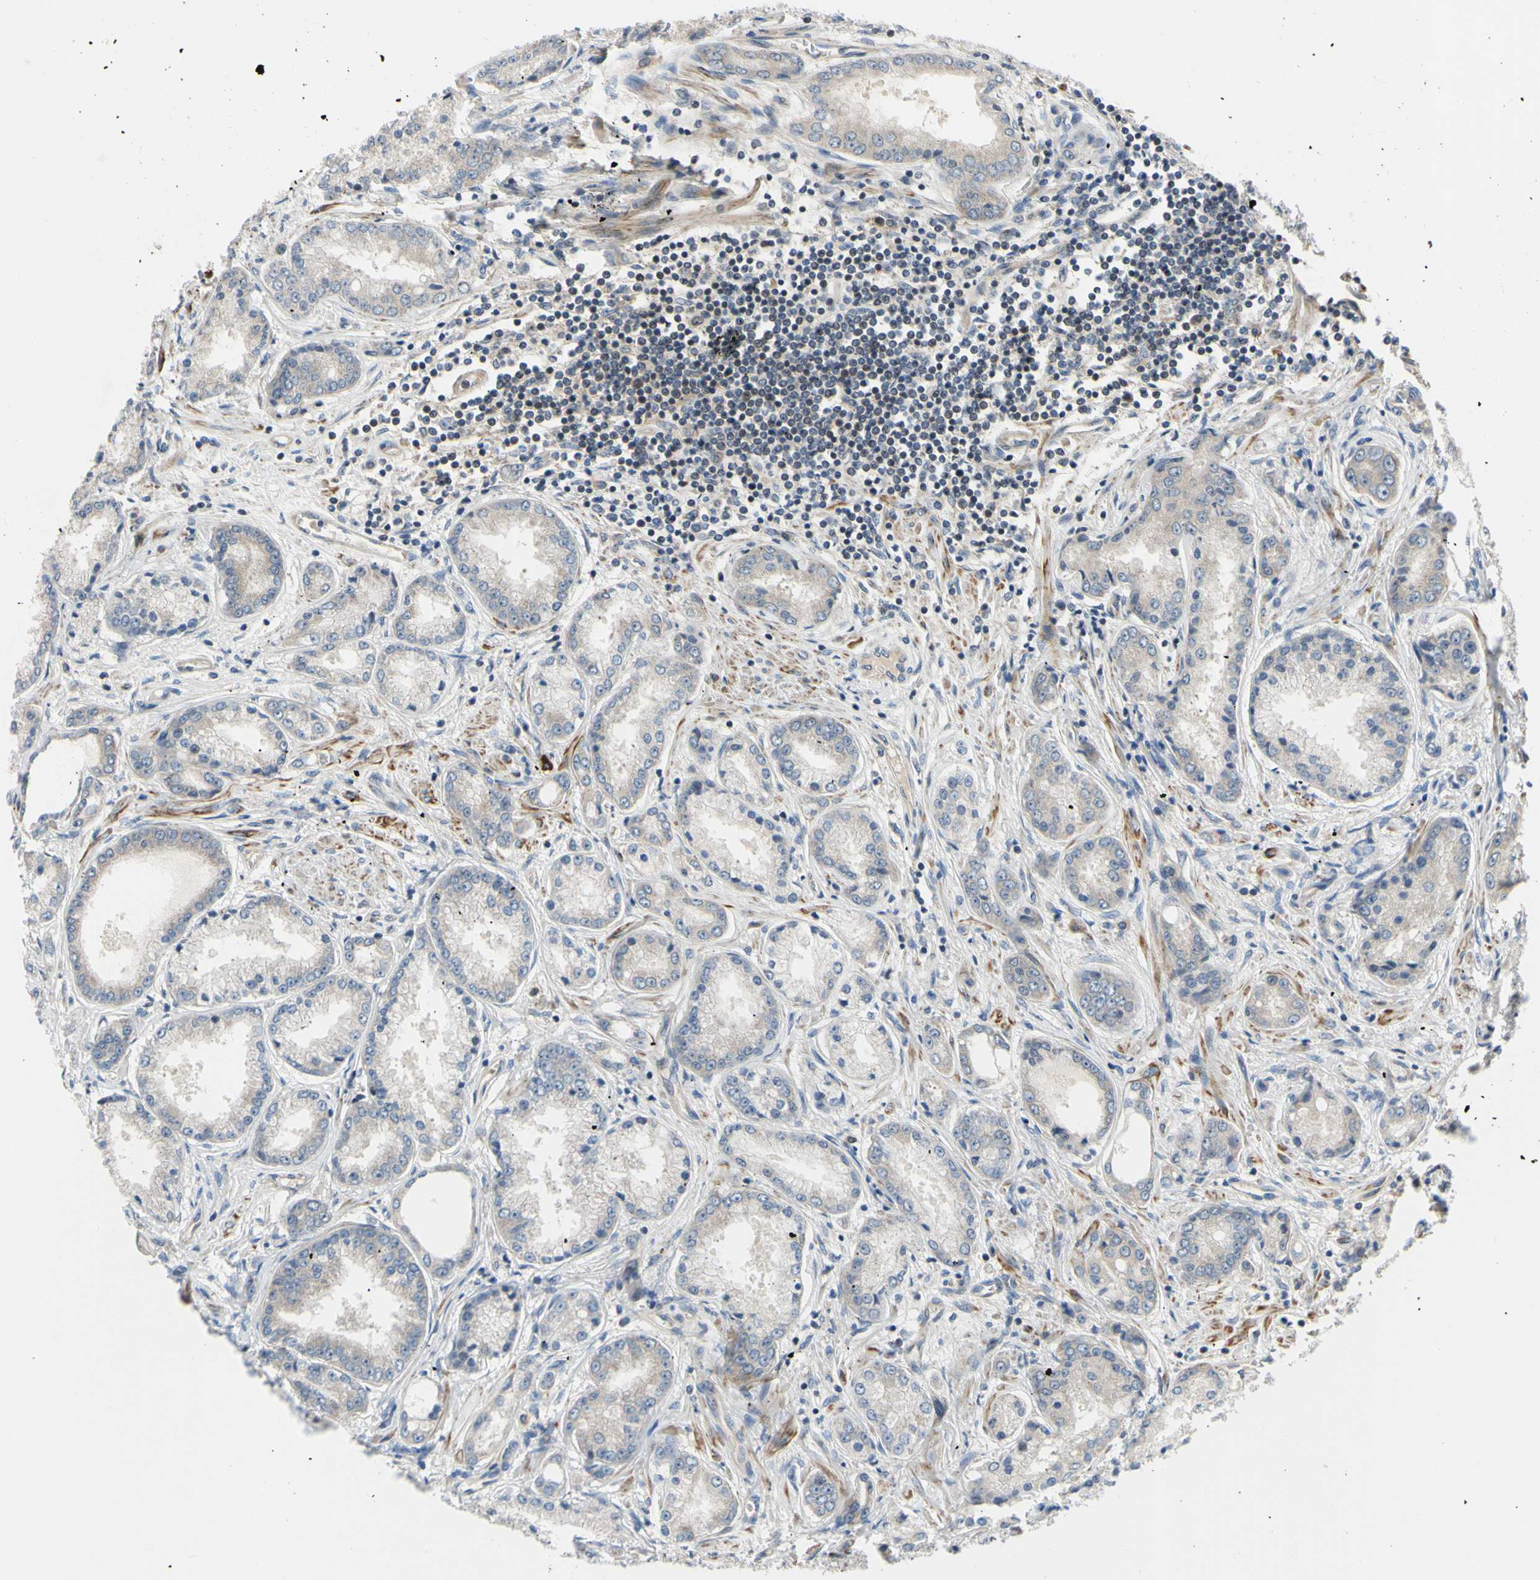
{"staining": {"intensity": "weak", "quantity": "25%-75%", "location": "cytoplasmic/membranous"}, "tissue": "prostate cancer", "cell_type": "Tumor cells", "image_type": "cancer", "snomed": [{"axis": "morphology", "description": "Adenocarcinoma, High grade"}, {"axis": "topography", "description": "Prostate"}], "caption": "IHC (DAB) staining of adenocarcinoma (high-grade) (prostate) demonstrates weak cytoplasmic/membranous protein expression in approximately 25%-75% of tumor cells.", "gene": "COMMD9", "patient": {"sex": "male", "age": 59}}